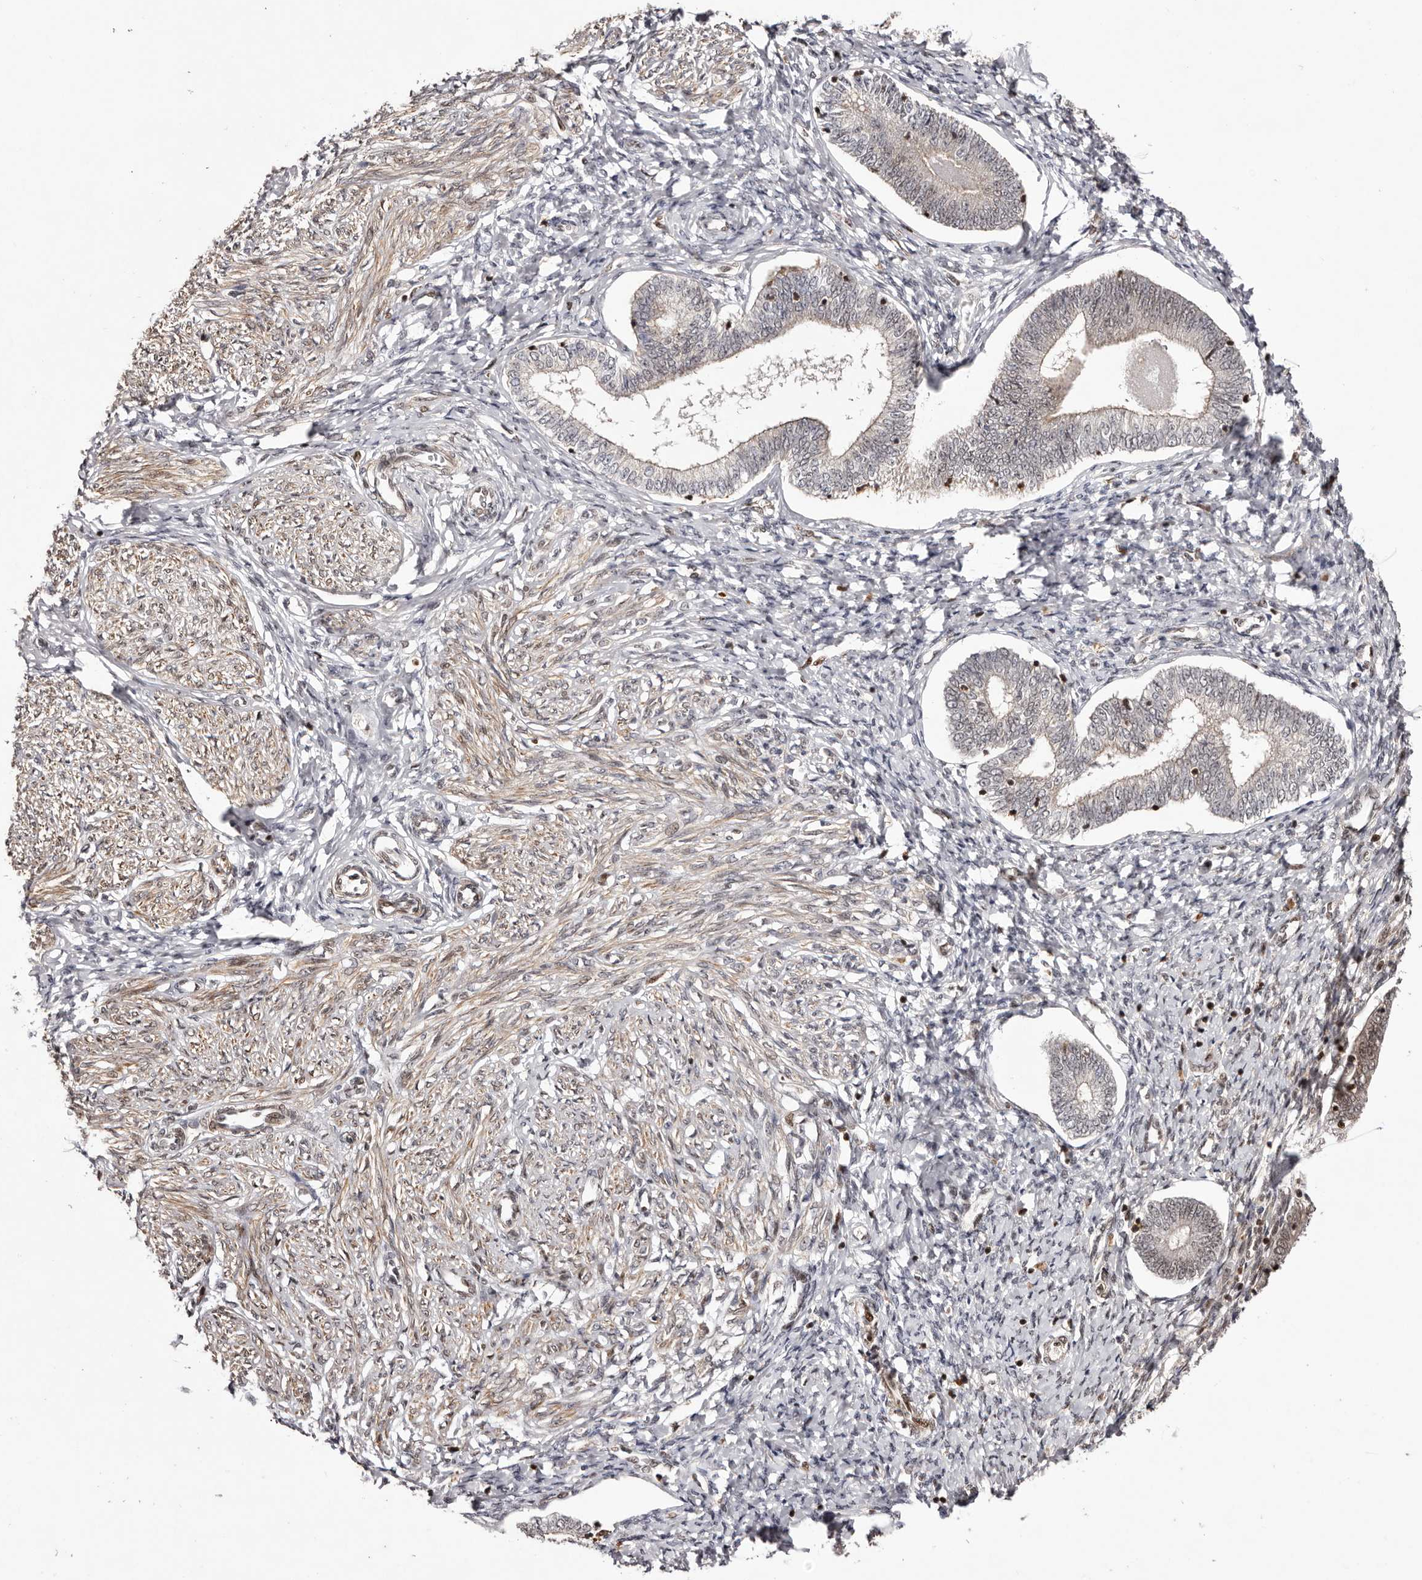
{"staining": {"intensity": "moderate", "quantity": "25%-75%", "location": "cytoplasmic/membranous,nuclear"}, "tissue": "endometrium", "cell_type": "Cells in endometrial stroma", "image_type": "normal", "snomed": [{"axis": "morphology", "description": "Normal tissue, NOS"}, {"axis": "topography", "description": "Endometrium"}], "caption": "Protein expression analysis of unremarkable endometrium shows moderate cytoplasmic/membranous,nuclear staining in approximately 25%-75% of cells in endometrial stroma. Nuclei are stained in blue.", "gene": "FBXO5", "patient": {"sex": "female", "age": 72}}